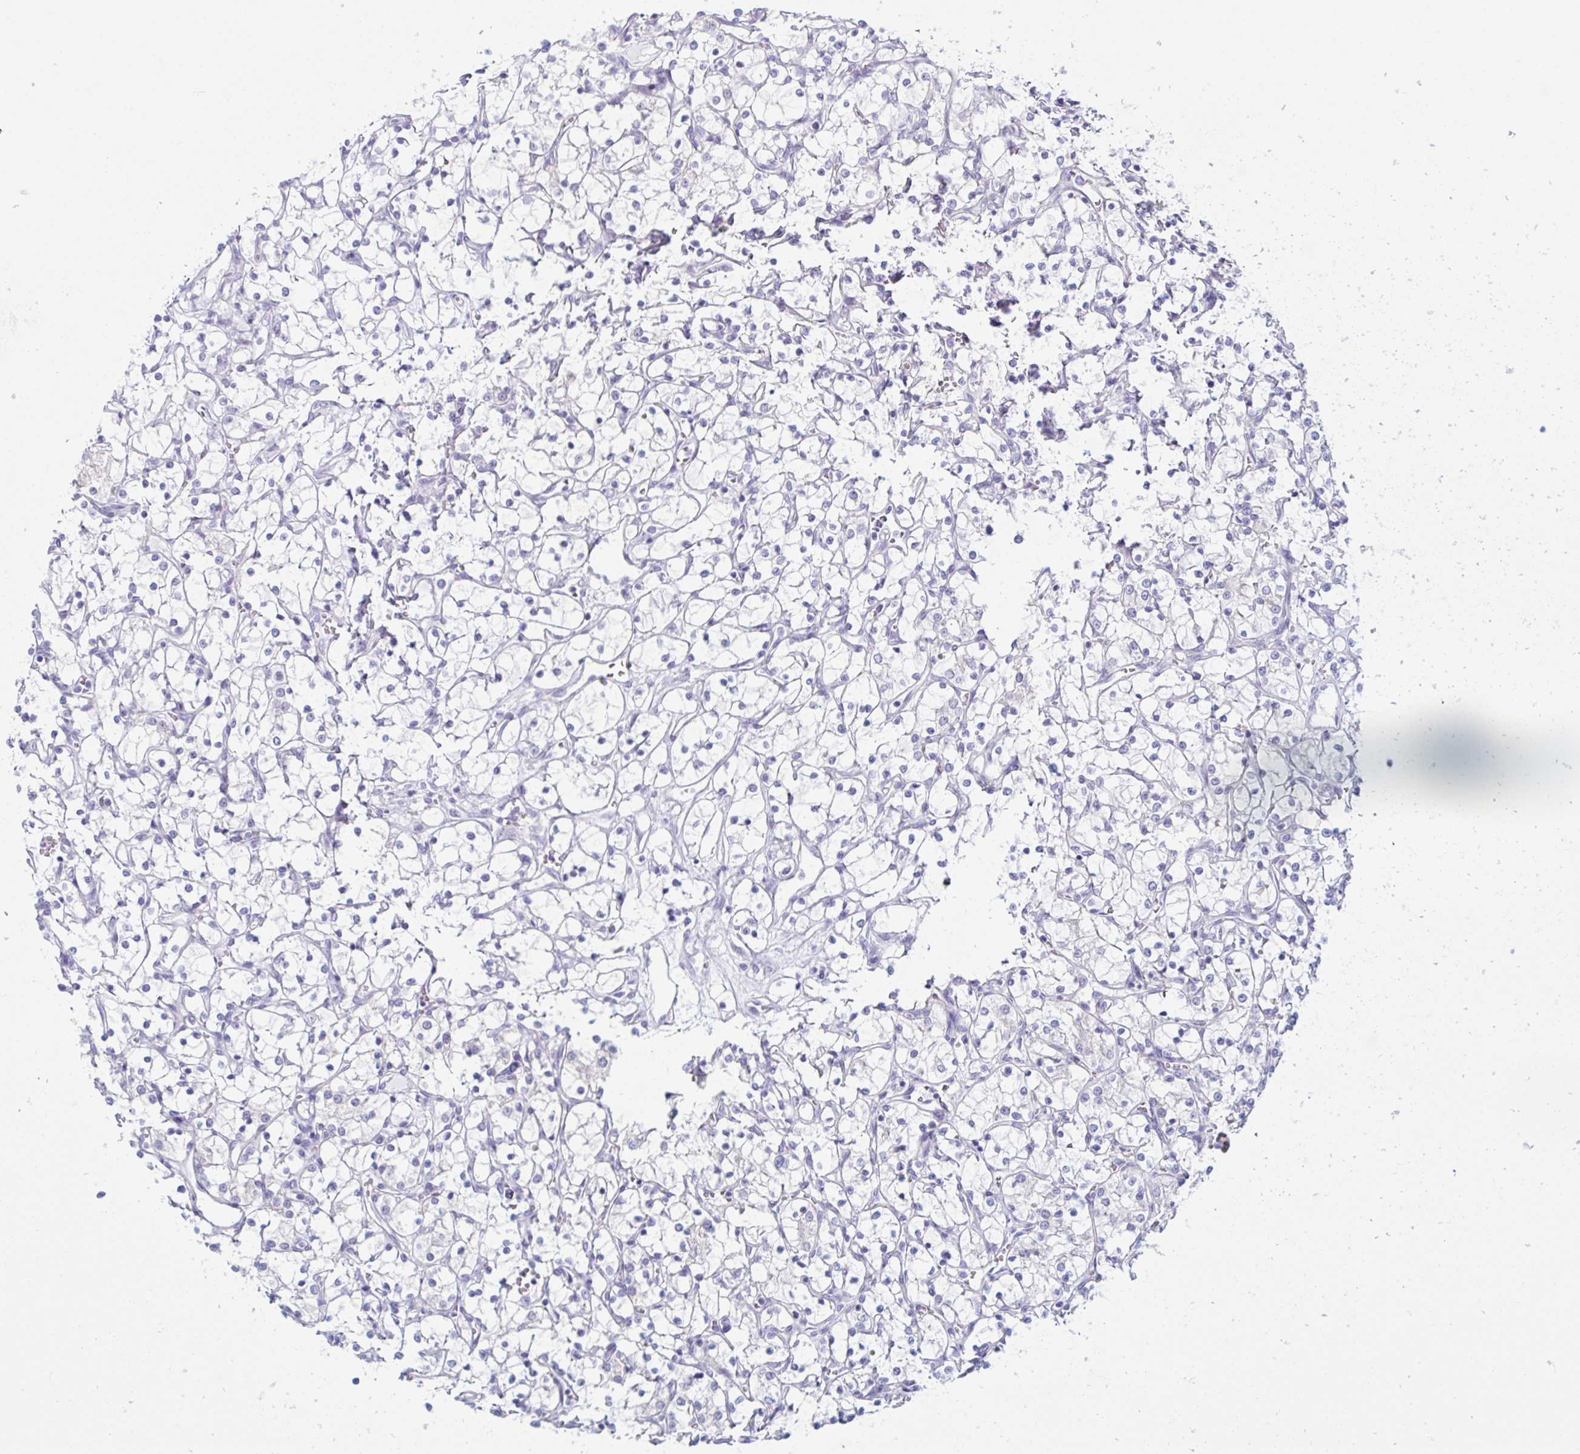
{"staining": {"intensity": "negative", "quantity": "none", "location": "none"}, "tissue": "renal cancer", "cell_type": "Tumor cells", "image_type": "cancer", "snomed": [{"axis": "morphology", "description": "Adenocarcinoma, NOS"}, {"axis": "topography", "description": "Kidney"}], "caption": "An immunohistochemistry histopathology image of renal adenocarcinoma is shown. There is no staining in tumor cells of renal adenocarcinoma.", "gene": "BBS1", "patient": {"sex": "female", "age": 69}}